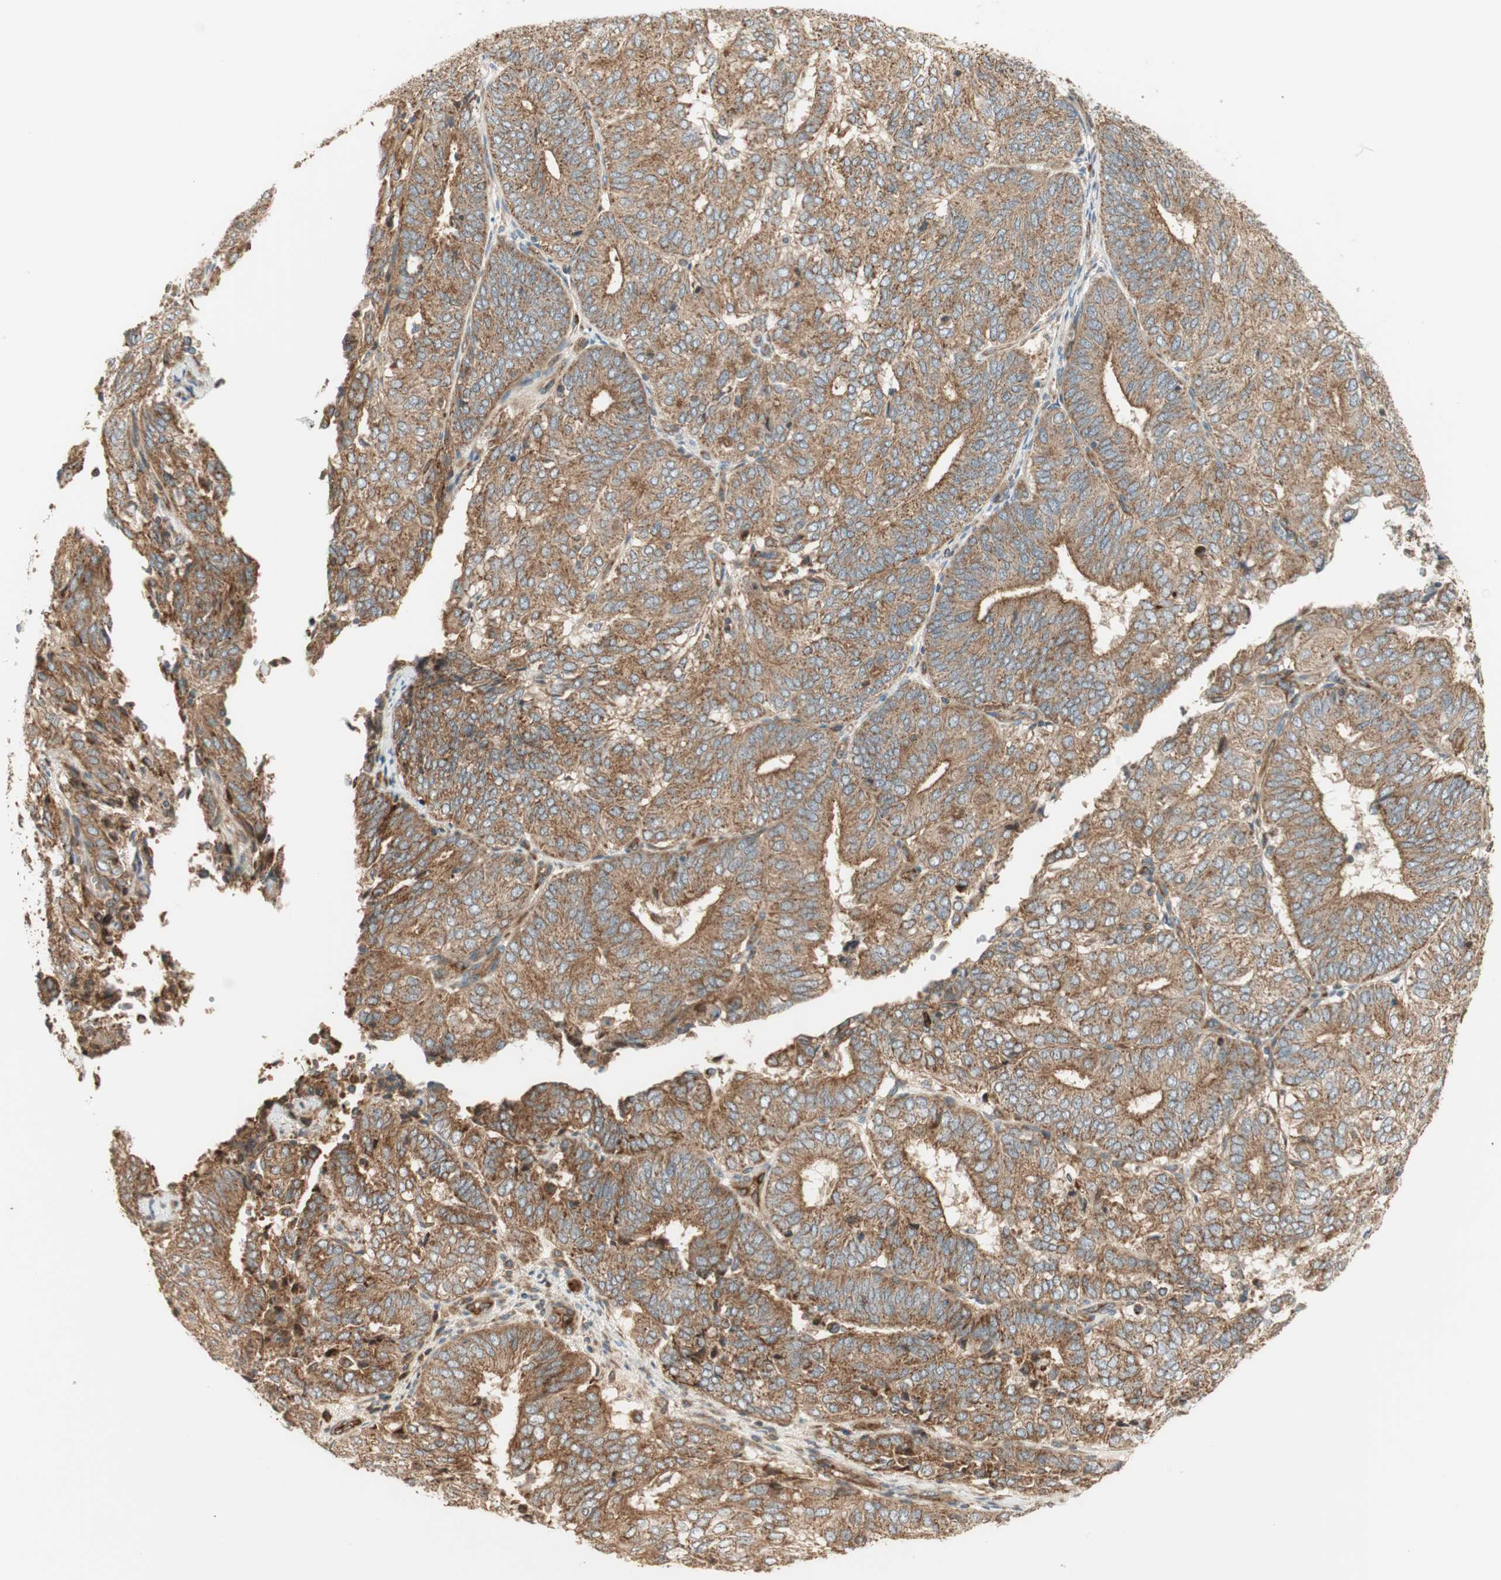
{"staining": {"intensity": "moderate", "quantity": ">75%", "location": "cytoplasmic/membranous"}, "tissue": "endometrial cancer", "cell_type": "Tumor cells", "image_type": "cancer", "snomed": [{"axis": "morphology", "description": "Adenocarcinoma, NOS"}, {"axis": "topography", "description": "Uterus"}], "caption": "High-power microscopy captured an IHC photomicrograph of endometrial cancer (adenocarcinoma), revealing moderate cytoplasmic/membranous expression in approximately >75% of tumor cells. (DAB (3,3'-diaminobenzidine) IHC with brightfield microscopy, high magnification).", "gene": "CTTNBP2NL", "patient": {"sex": "female", "age": 60}}